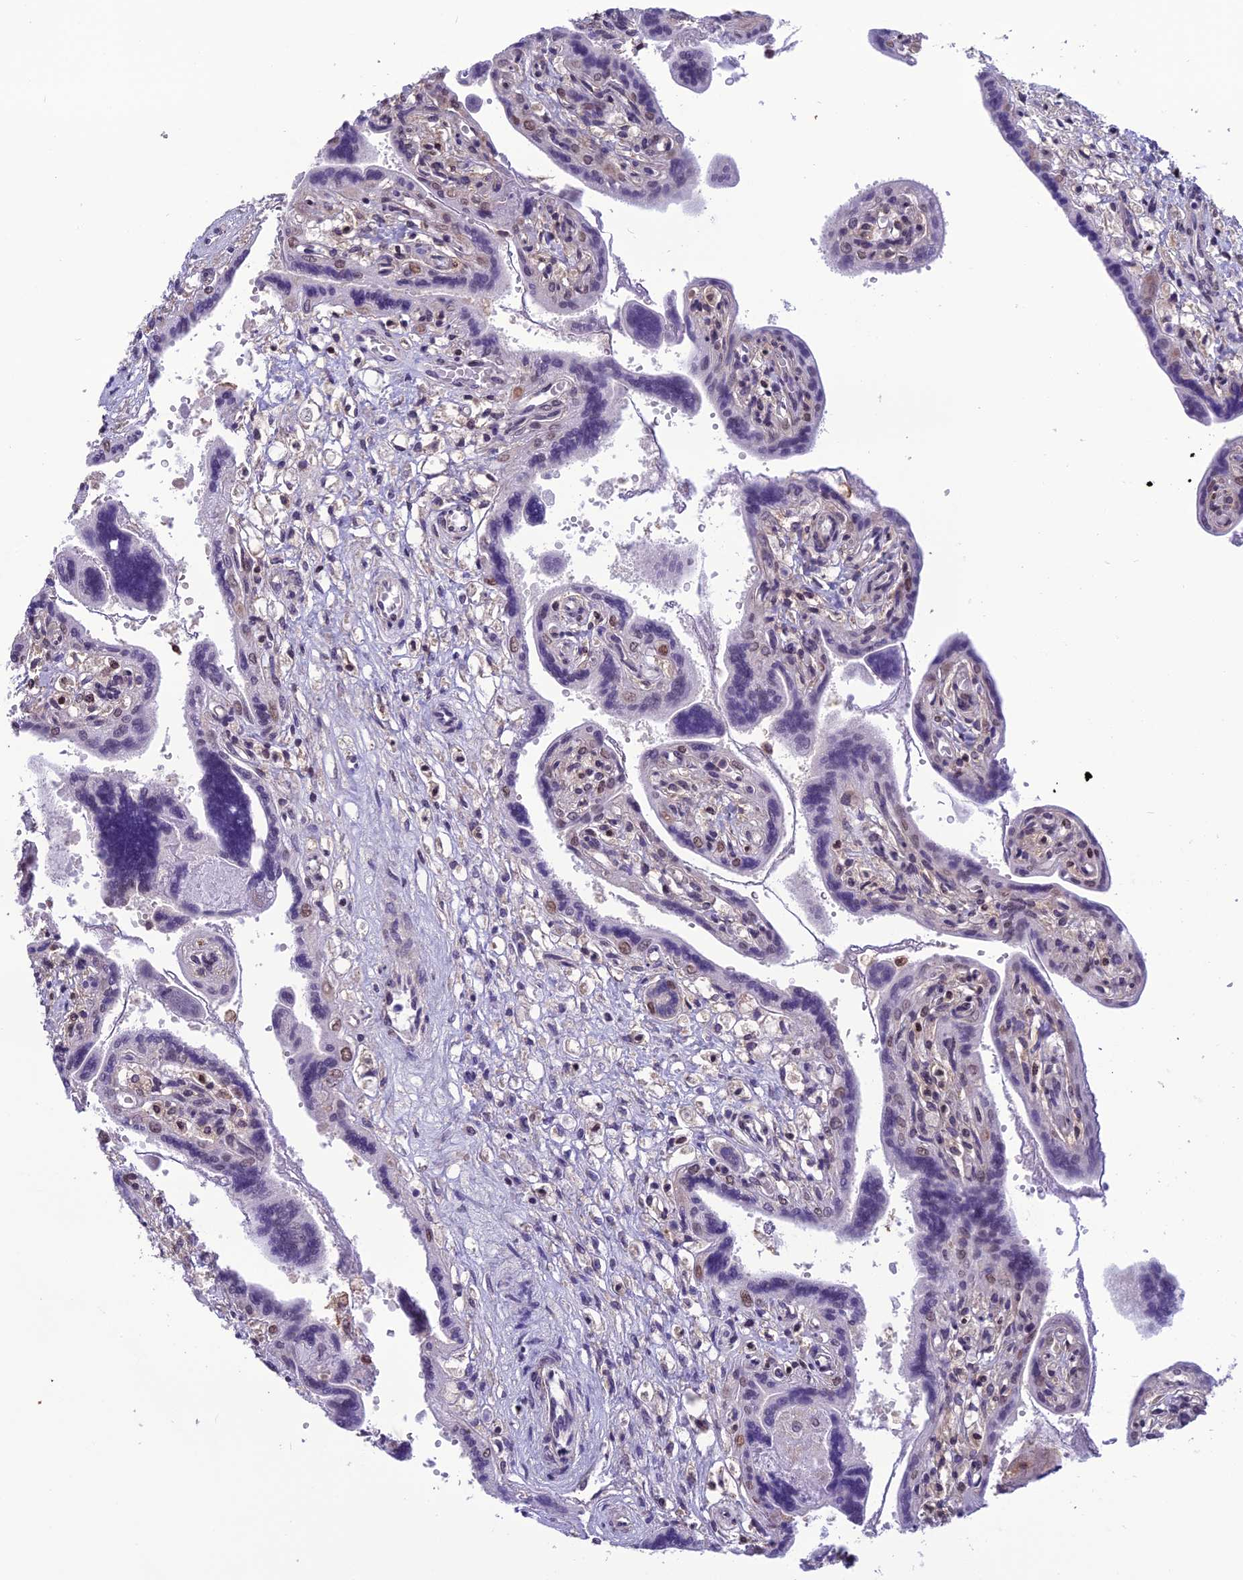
{"staining": {"intensity": "moderate", "quantity": "25%-75%", "location": "nuclear"}, "tissue": "placenta", "cell_type": "Trophoblastic cells", "image_type": "normal", "snomed": [{"axis": "morphology", "description": "Normal tissue, NOS"}, {"axis": "topography", "description": "Placenta"}], "caption": "DAB immunohistochemical staining of benign human placenta shows moderate nuclear protein expression in approximately 25%-75% of trophoblastic cells. (IHC, brightfield microscopy, high magnification).", "gene": "MIS12", "patient": {"sex": "female", "age": 37}}